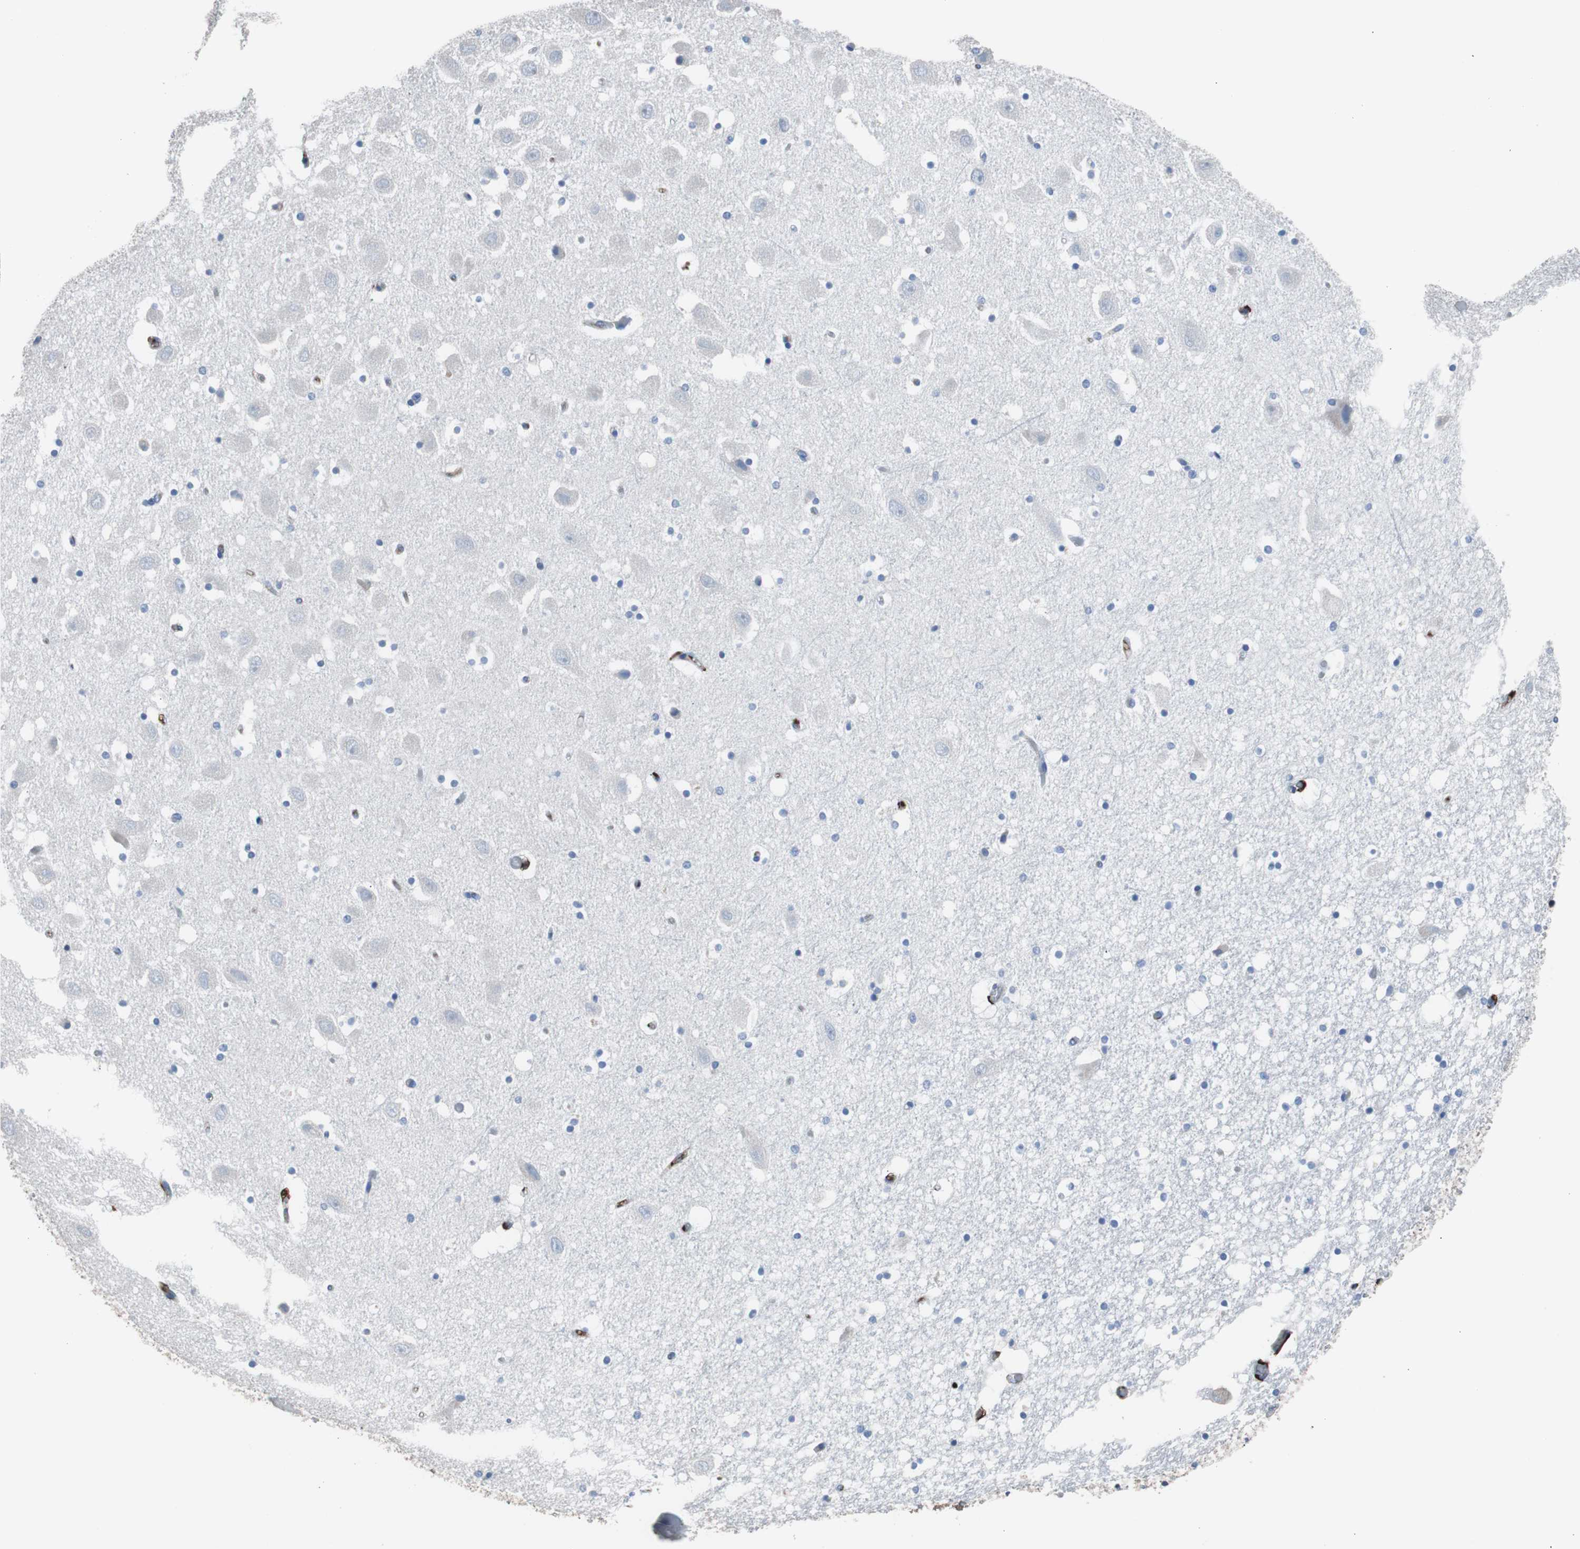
{"staining": {"intensity": "negative", "quantity": "none", "location": "none"}, "tissue": "hippocampus", "cell_type": "Glial cells", "image_type": "normal", "snomed": [{"axis": "morphology", "description": "Normal tissue, NOS"}, {"axis": "topography", "description": "Hippocampus"}], "caption": "Immunohistochemistry micrograph of unremarkable hippocampus: hippocampus stained with DAB reveals no significant protein staining in glial cells. (Immunohistochemistry (ihc), brightfield microscopy, high magnification).", "gene": "FCGR2B", "patient": {"sex": "male", "age": 45}}